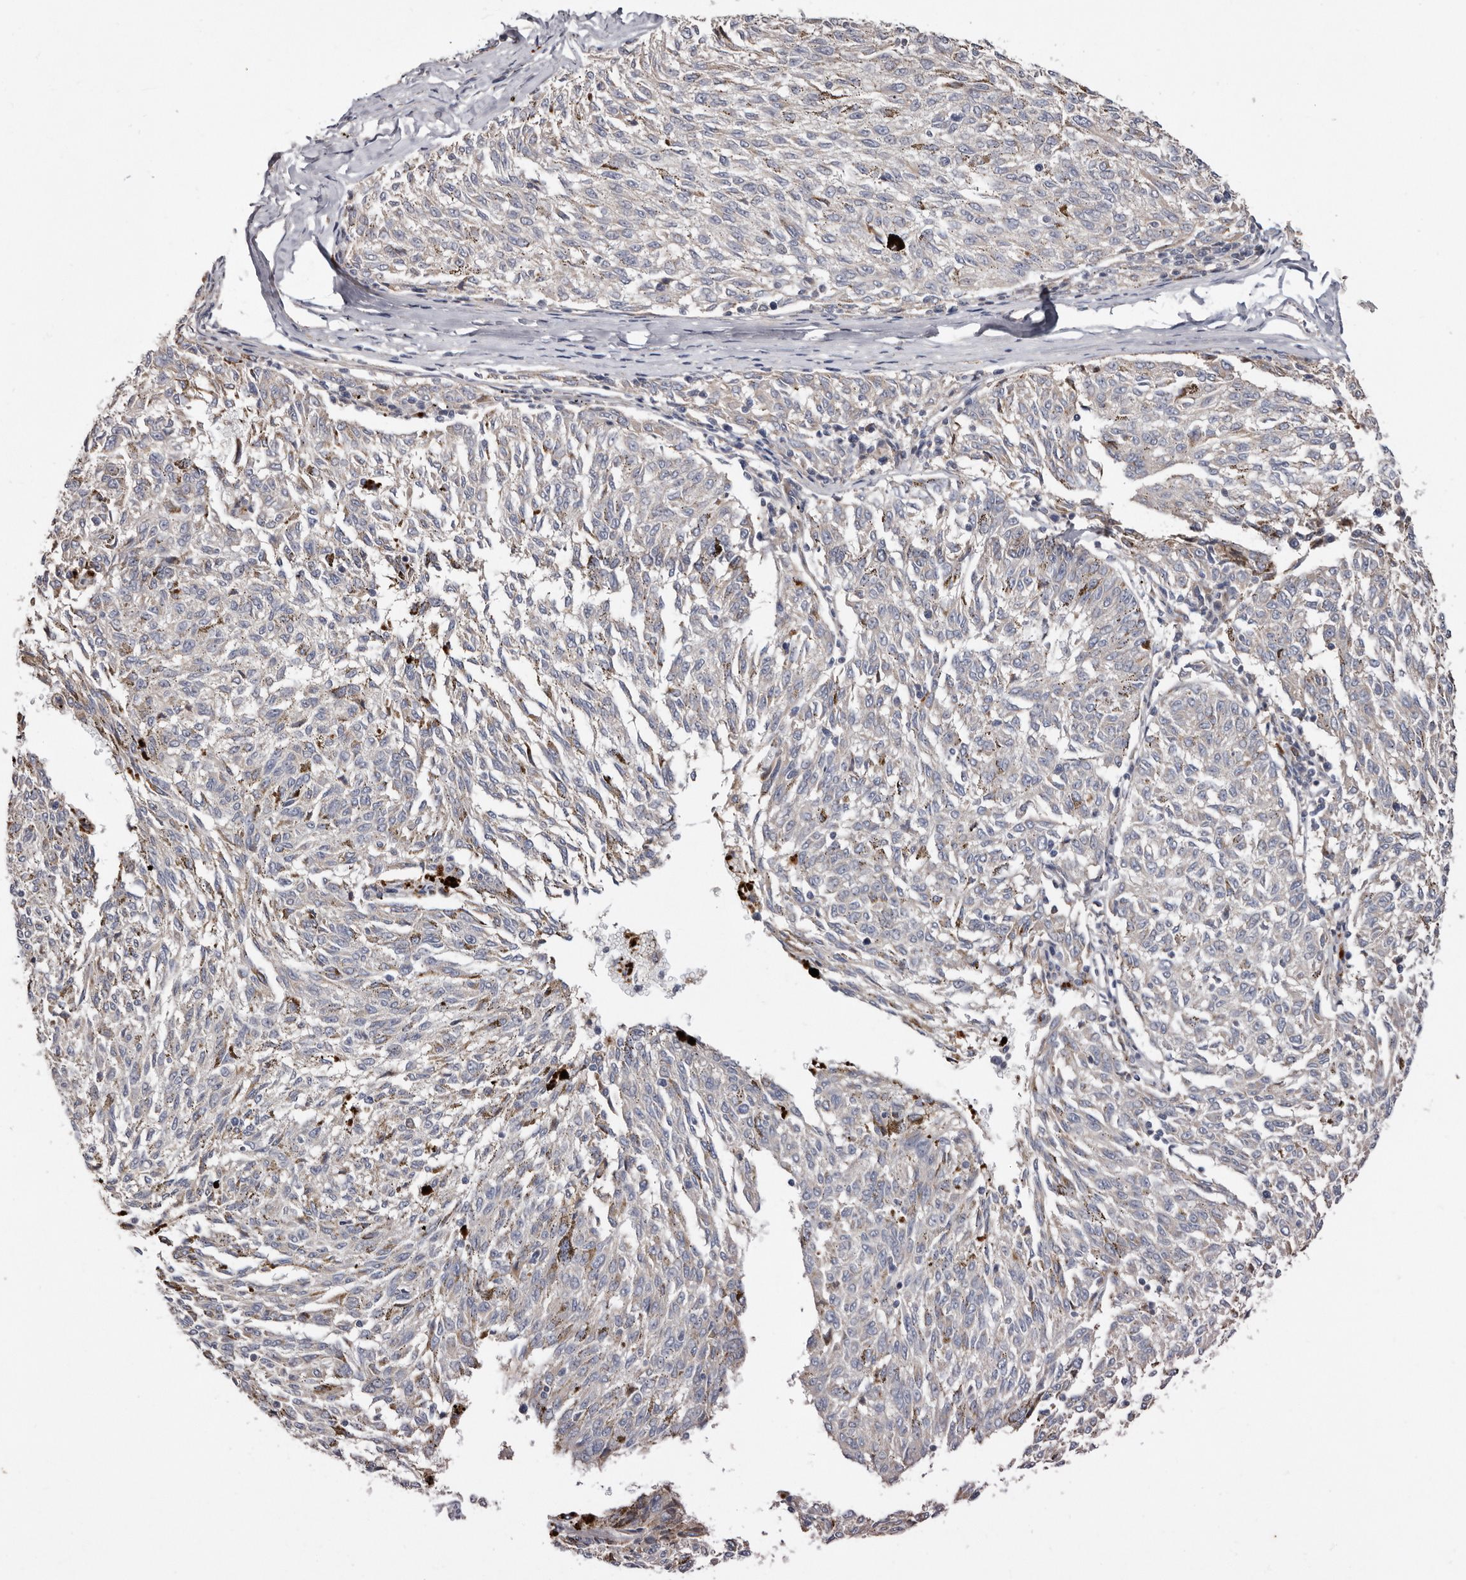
{"staining": {"intensity": "negative", "quantity": "none", "location": "none"}, "tissue": "melanoma", "cell_type": "Tumor cells", "image_type": "cancer", "snomed": [{"axis": "morphology", "description": "Malignant melanoma, NOS"}, {"axis": "topography", "description": "Skin"}], "caption": "Image shows no protein staining in tumor cells of melanoma tissue.", "gene": "ASIC5", "patient": {"sex": "female", "age": 72}}